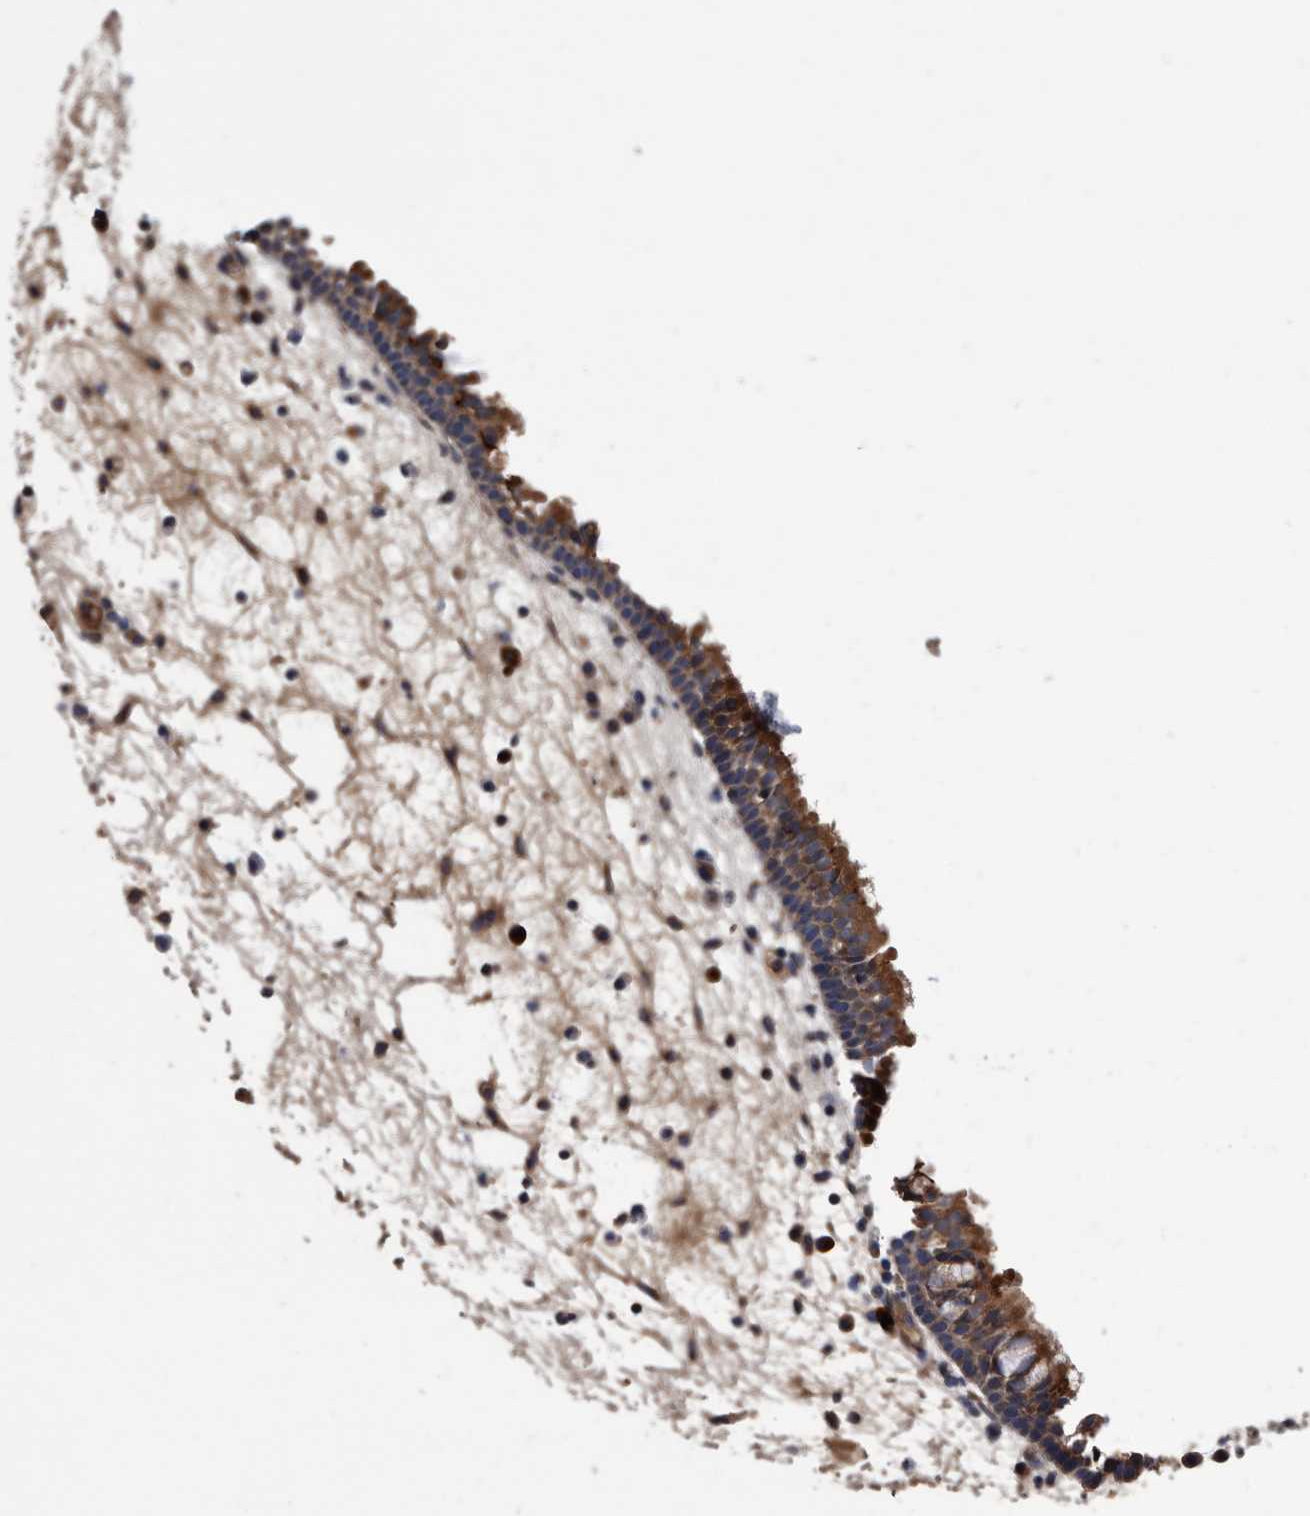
{"staining": {"intensity": "moderate", "quantity": ">75%", "location": "cytoplasmic/membranous"}, "tissue": "nasopharynx", "cell_type": "Respiratory epithelial cells", "image_type": "normal", "snomed": [{"axis": "morphology", "description": "Normal tissue, NOS"}, {"axis": "morphology", "description": "Inflammation, NOS"}, {"axis": "morphology", "description": "Malignant melanoma, Metastatic site"}, {"axis": "topography", "description": "Nasopharynx"}], "caption": "Nasopharynx stained for a protein reveals moderate cytoplasmic/membranous positivity in respiratory epithelial cells. The staining was performed using DAB to visualize the protein expression in brown, while the nuclei were stained in blue with hematoxylin (Magnification: 20x).", "gene": "DTNBP1", "patient": {"sex": "male", "age": 70}}